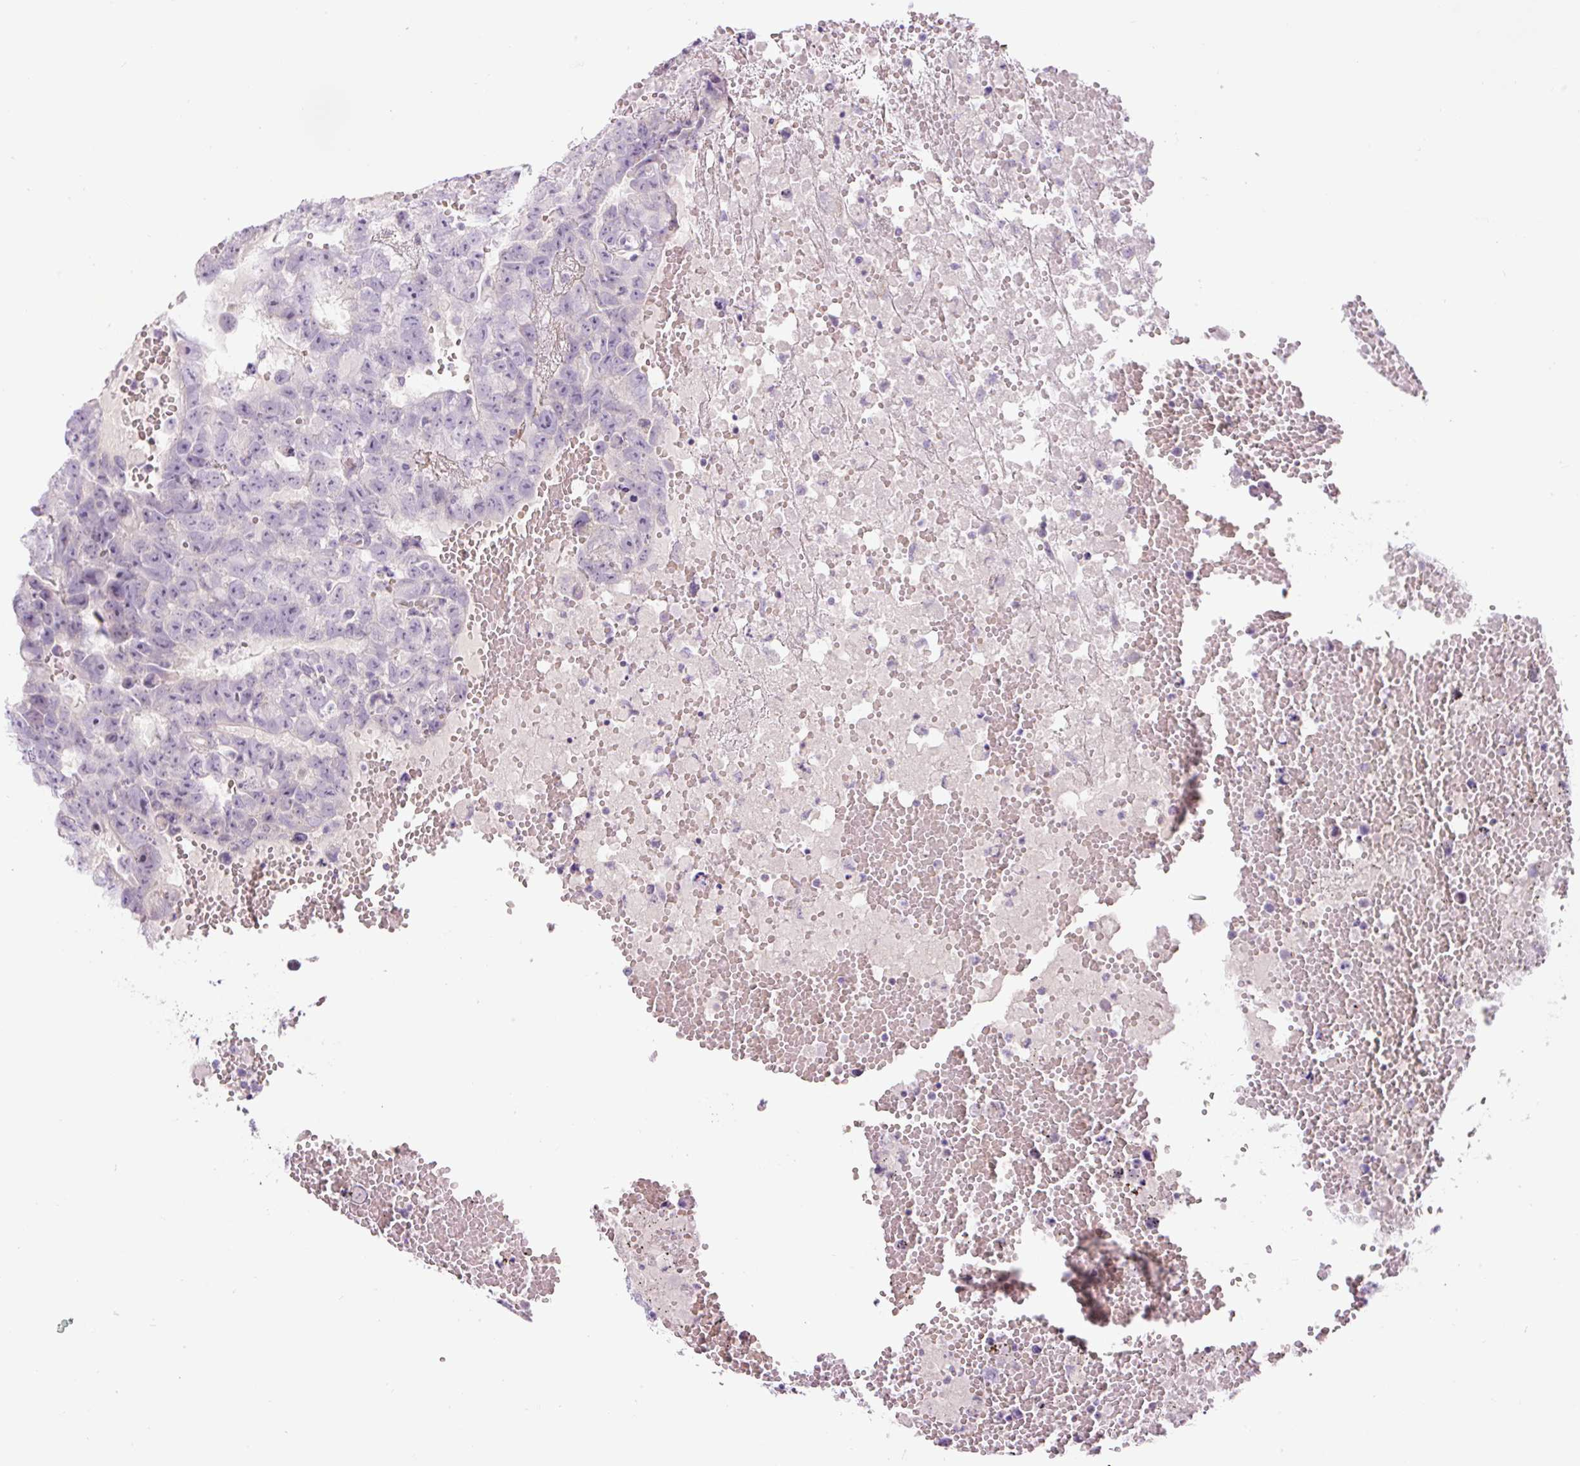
{"staining": {"intensity": "negative", "quantity": "none", "location": "none"}, "tissue": "testis cancer", "cell_type": "Tumor cells", "image_type": "cancer", "snomed": [{"axis": "morphology", "description": "Carcinoma, Embryonal, NOS"}, {"axis": "topography", "description": "Testis"}], "caption": "Tumor cells are negative for brown protein staining in testis cancer (embryonal carcinoma).", "gene": "FGFBP3", "patient": {"sex": "male", "age": 25}}